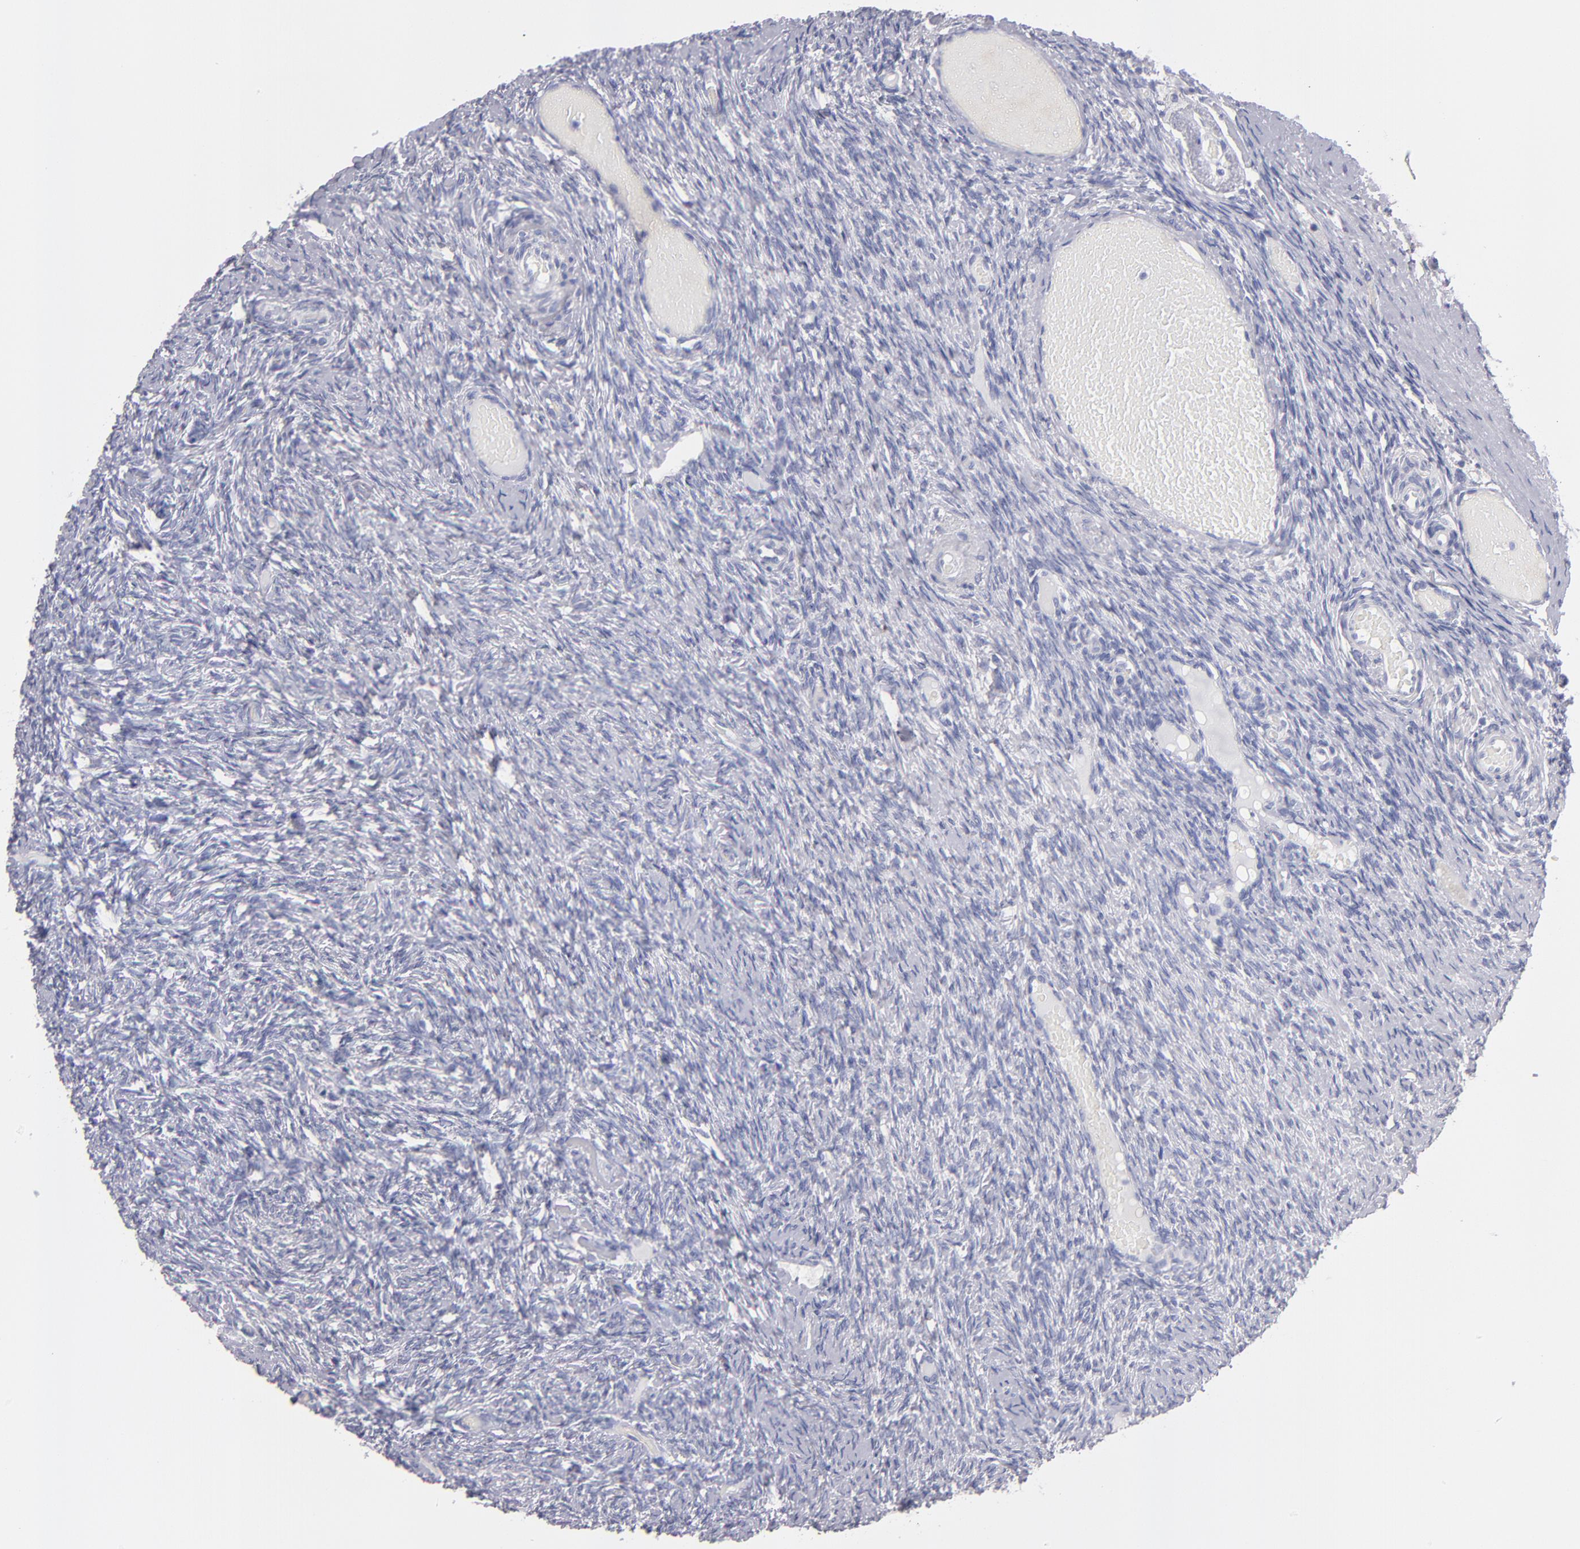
{"staining": {"intensity": "negative", "quantity": "none", "location": "none"}, "tissue": "ovary", "cell_type": "Follicle cells", "image_type": "normal", "snomed": [{"axis": "morphology", "description": "Normal tissue, NOS"}, {"axis": "topography", "description": "Ovary"}], "caption": "There is no significant expression in follicle cells of ovary. (Stains: DAB IHC with hematoxylin counter stain, Microscopy: brightfield microscopy at high magnification).", "gene": "MB", "patient": {"sex": "female", "age": 60}}